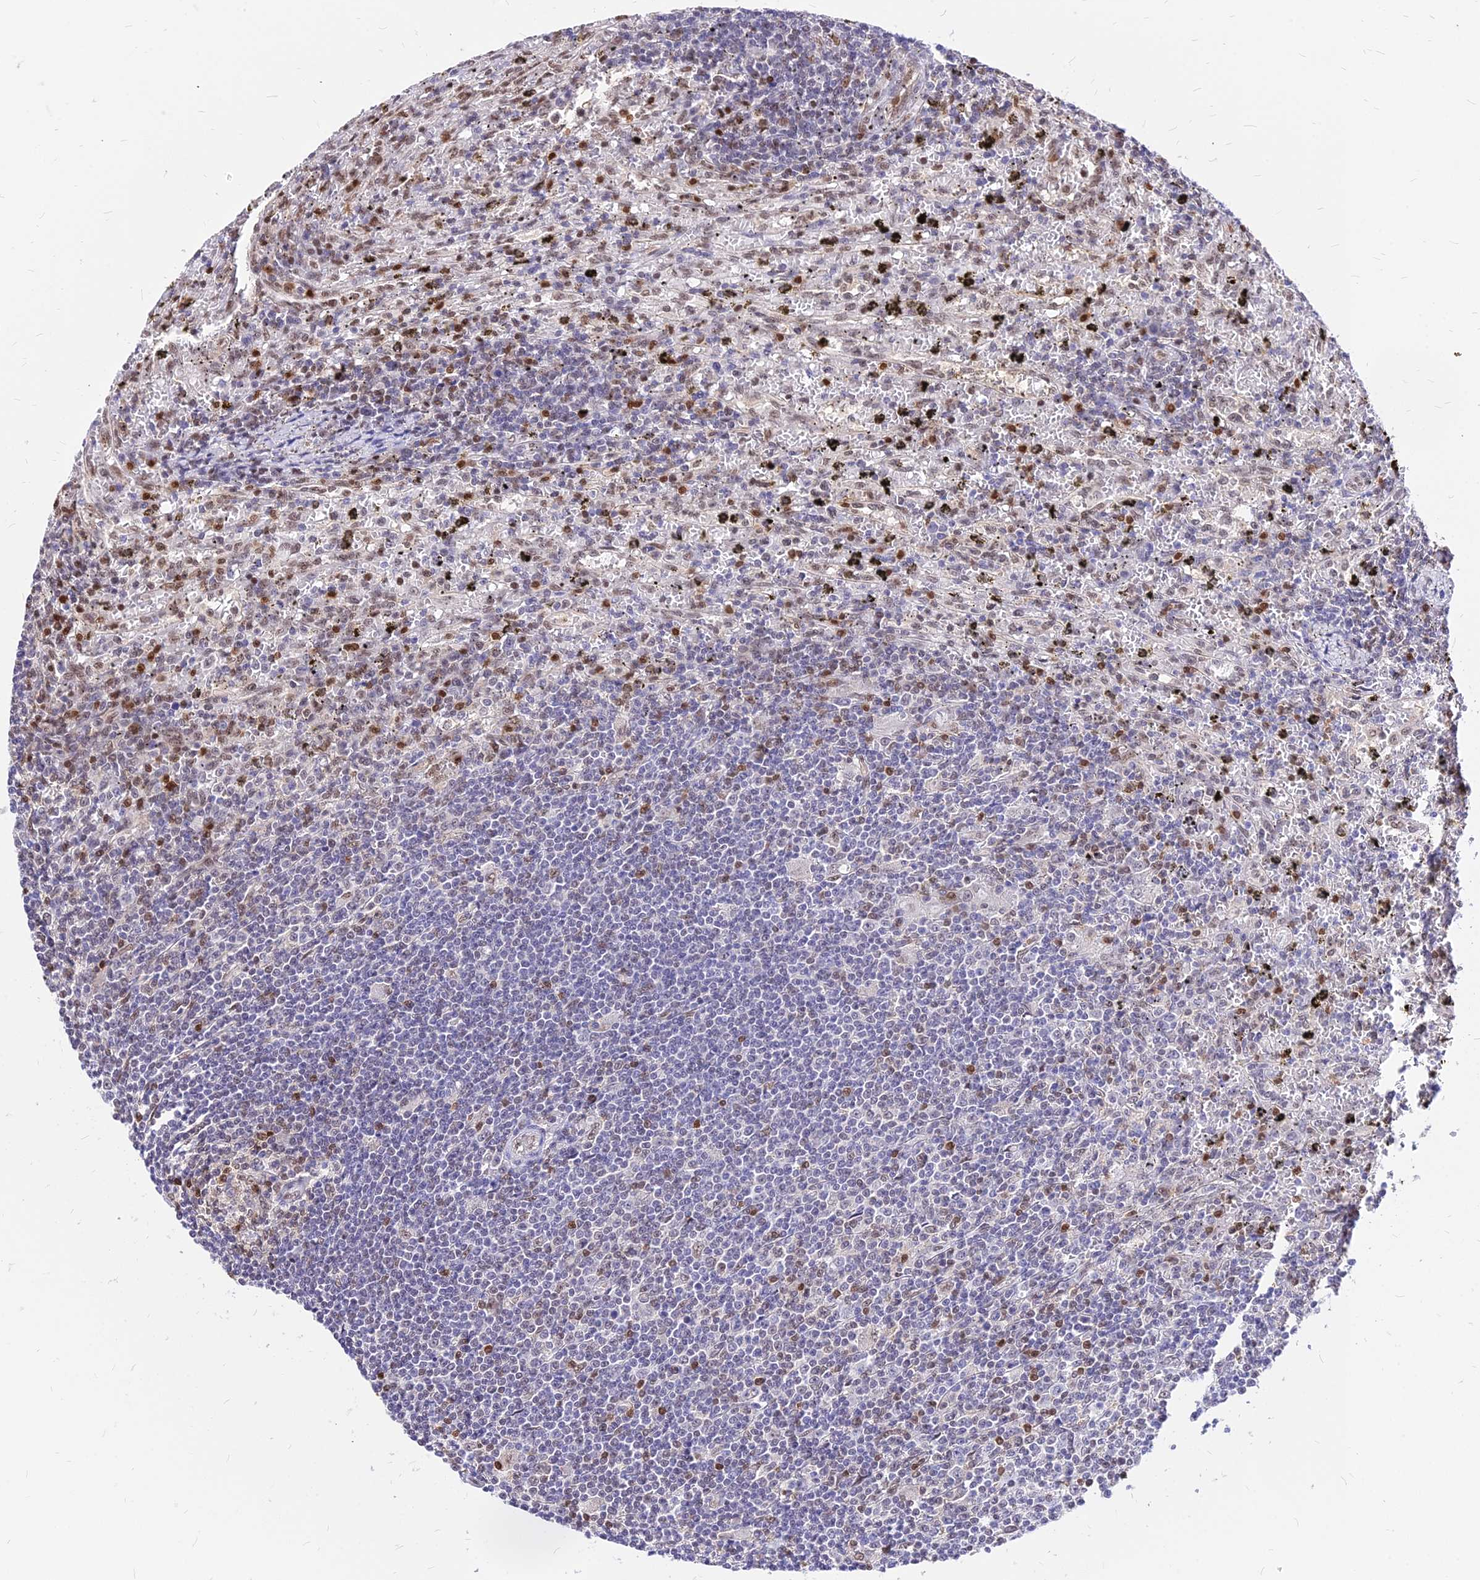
{"staining": {"intensity": "negative", "quantity": "none", "location": "none"}, "tissue": "lymphoma", "cell_type": "Tumor cells", "image_type": "cancer", "snomed": [{"axis": "morphology", "description": "Malignant lymphoma, non-Hodgkin's type, Low grade"}, {"axis": "topography", "description": "Spleen"}], "caption": "Immunohistochemistry (IHC) histopathology image of neoplastic tissue: human lymphoma stained with DAB (3,3'-diaminobenzidine) demonstrates no significant protein positivity in tumor cells.", "gene": "PAXX", "patient": {"sex": "male", "age": 76}}